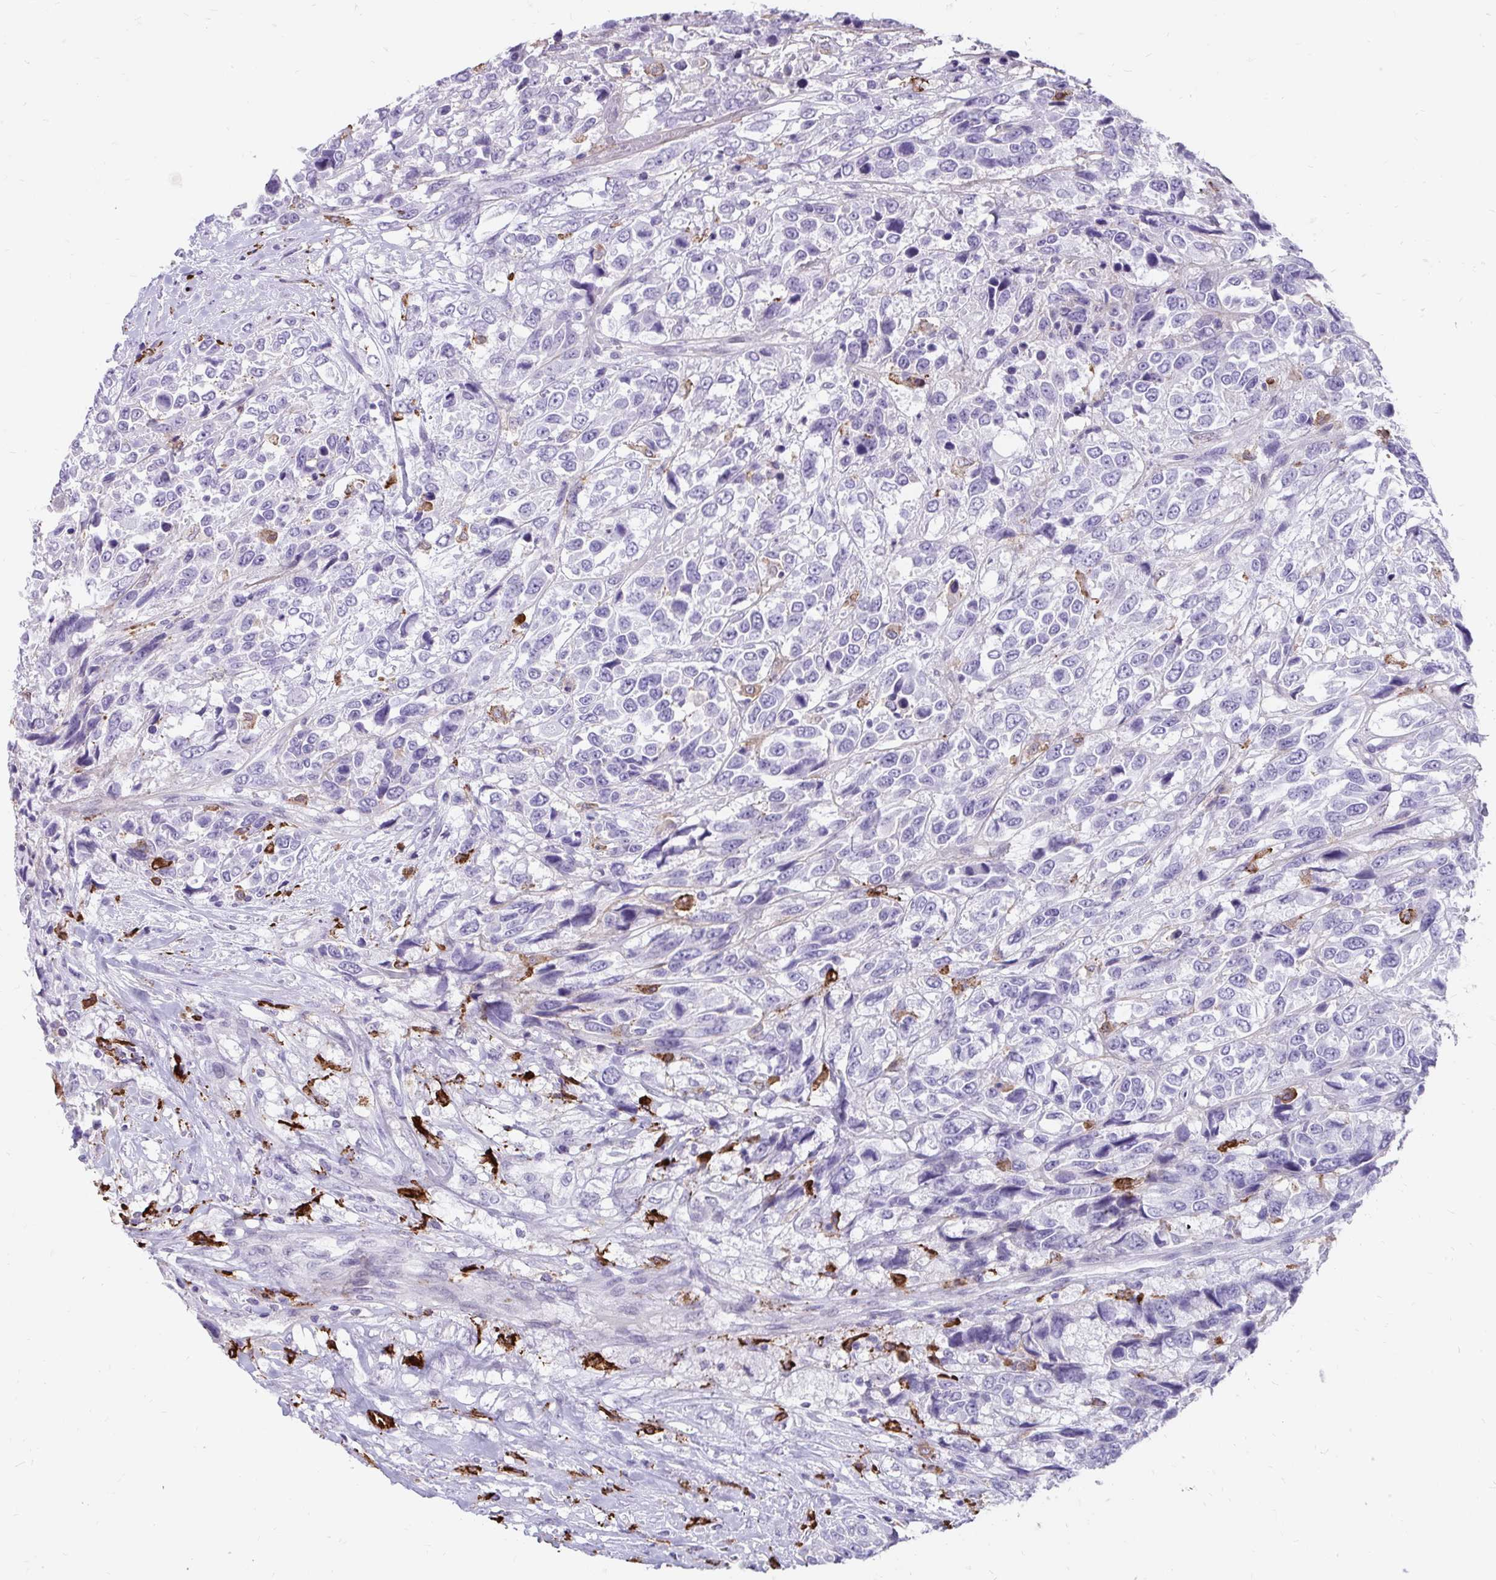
{"staining": {"intensity": "negative", "quantity": "none", "location": "none"}, "tissue": "urothelial cancer", "cell_type": "Tumor cells", "image_type": "cancer", "snomed": [{"axis": "morphology", "description": "Urothelial carcinoma, High grade"}, {"axis": "topography", "description": "Urinary bladder"}], "caption": "Tumor cells are negative for protein expression in human high-grade urothelial carcinoma. (DAB (3,3'-diaminobenzidine) immunohistochemistry (IHC) with hematoxylin counter stain).", "gene": "CD163", "patient": {"sex": "female", "age": 70}}